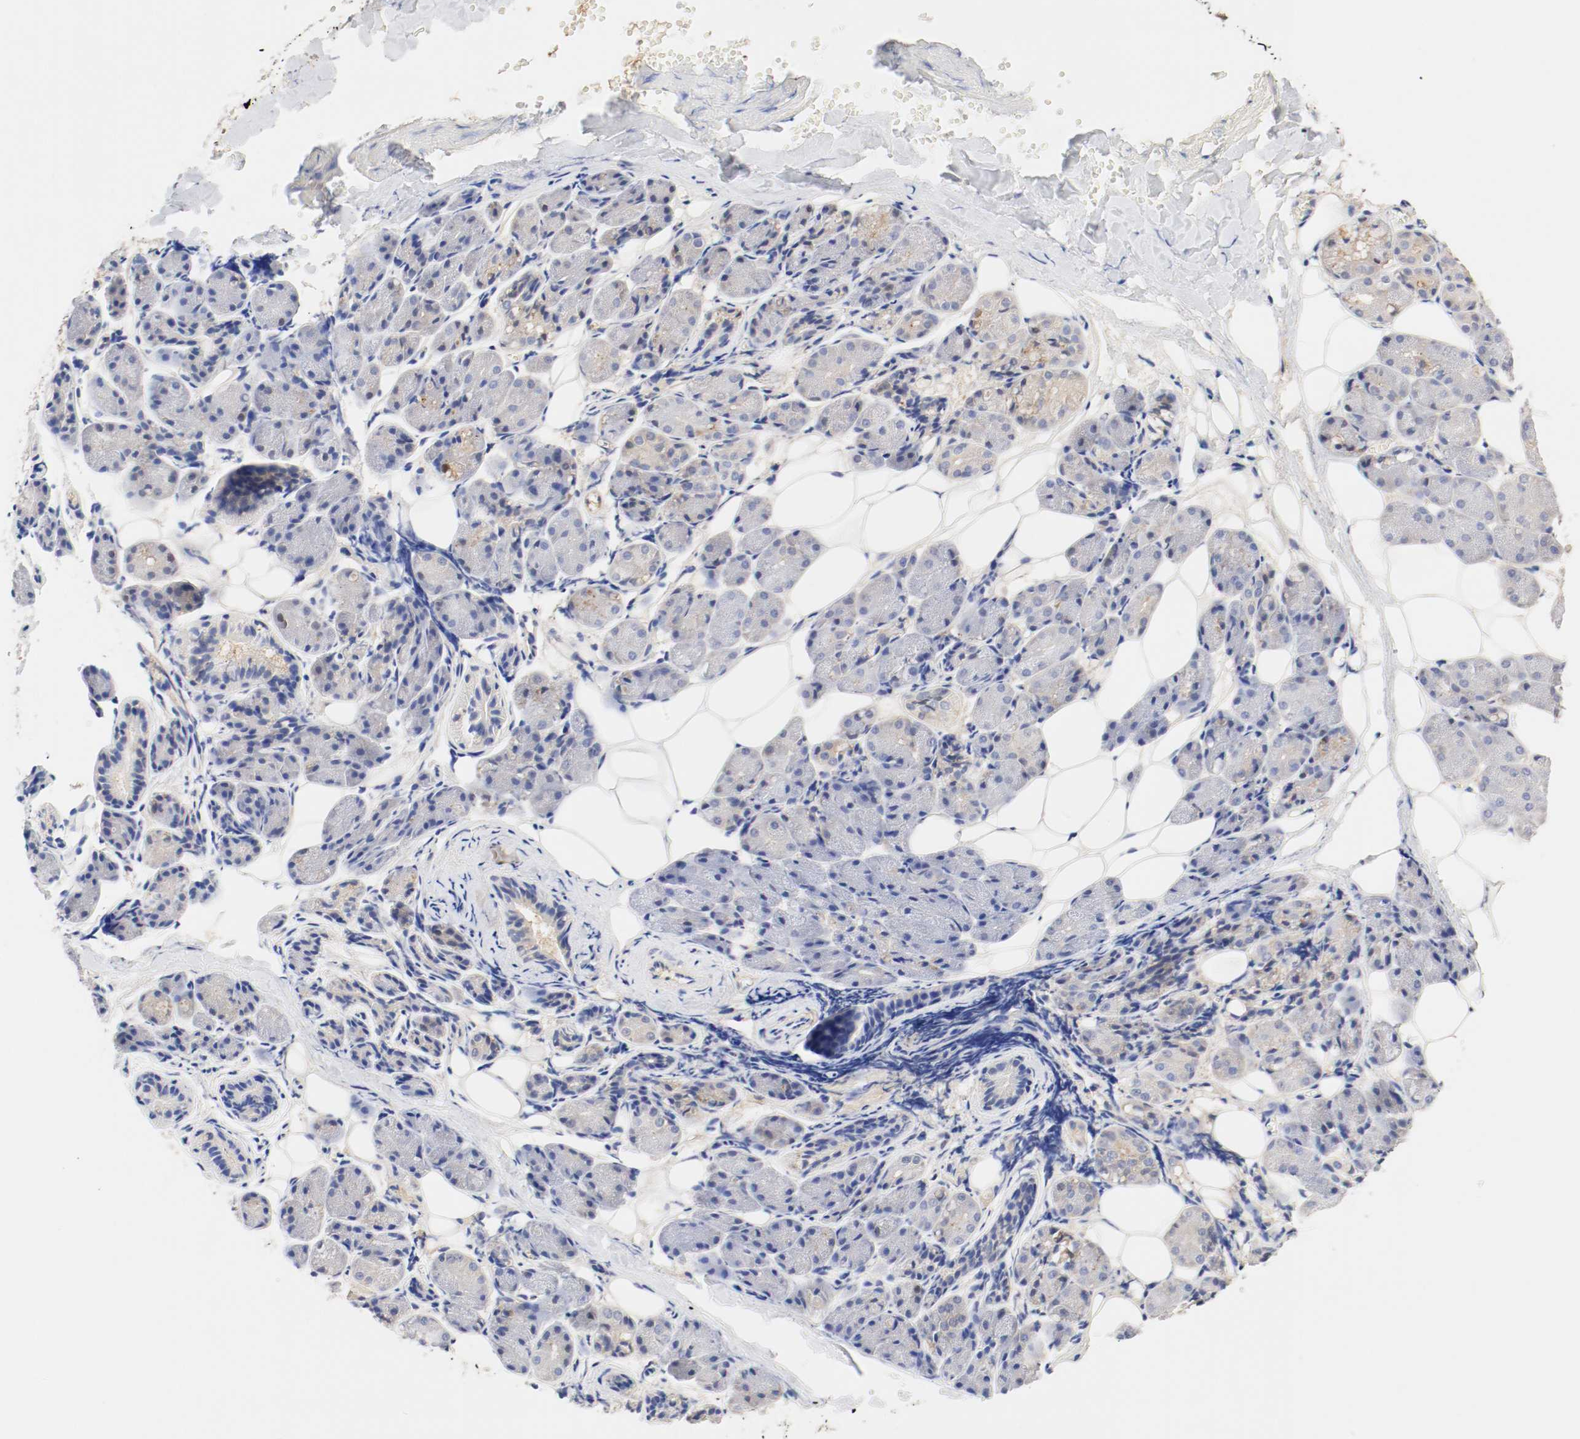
{"staining": {"intensity": "weak", "quantity": "25%-75%", "location": "cytoplasmic/membranous"}, "tissue": "salivary gland", "cell_type": "Glandular cells", "image_type": "normal", "snomed": [{"axis": "morphology", "description": "Normal tissue, NOS"}, {"axis": "morphology", "description": "Adenoma, NOS"}, {"axis": "topography", "description": "Salivary gland"}], "caption": "High-magnification brightfield microscopy of unremarkable salivary gland stained with DAB (brown) and counterstained with hematoxylin (blue). glandular cells exhibit weak cytoplasmic/membranous positivity is appreciated in about25%-75% of cells.", "gene": "GIT1", "patient": {"sex": "female", "age": 32}}